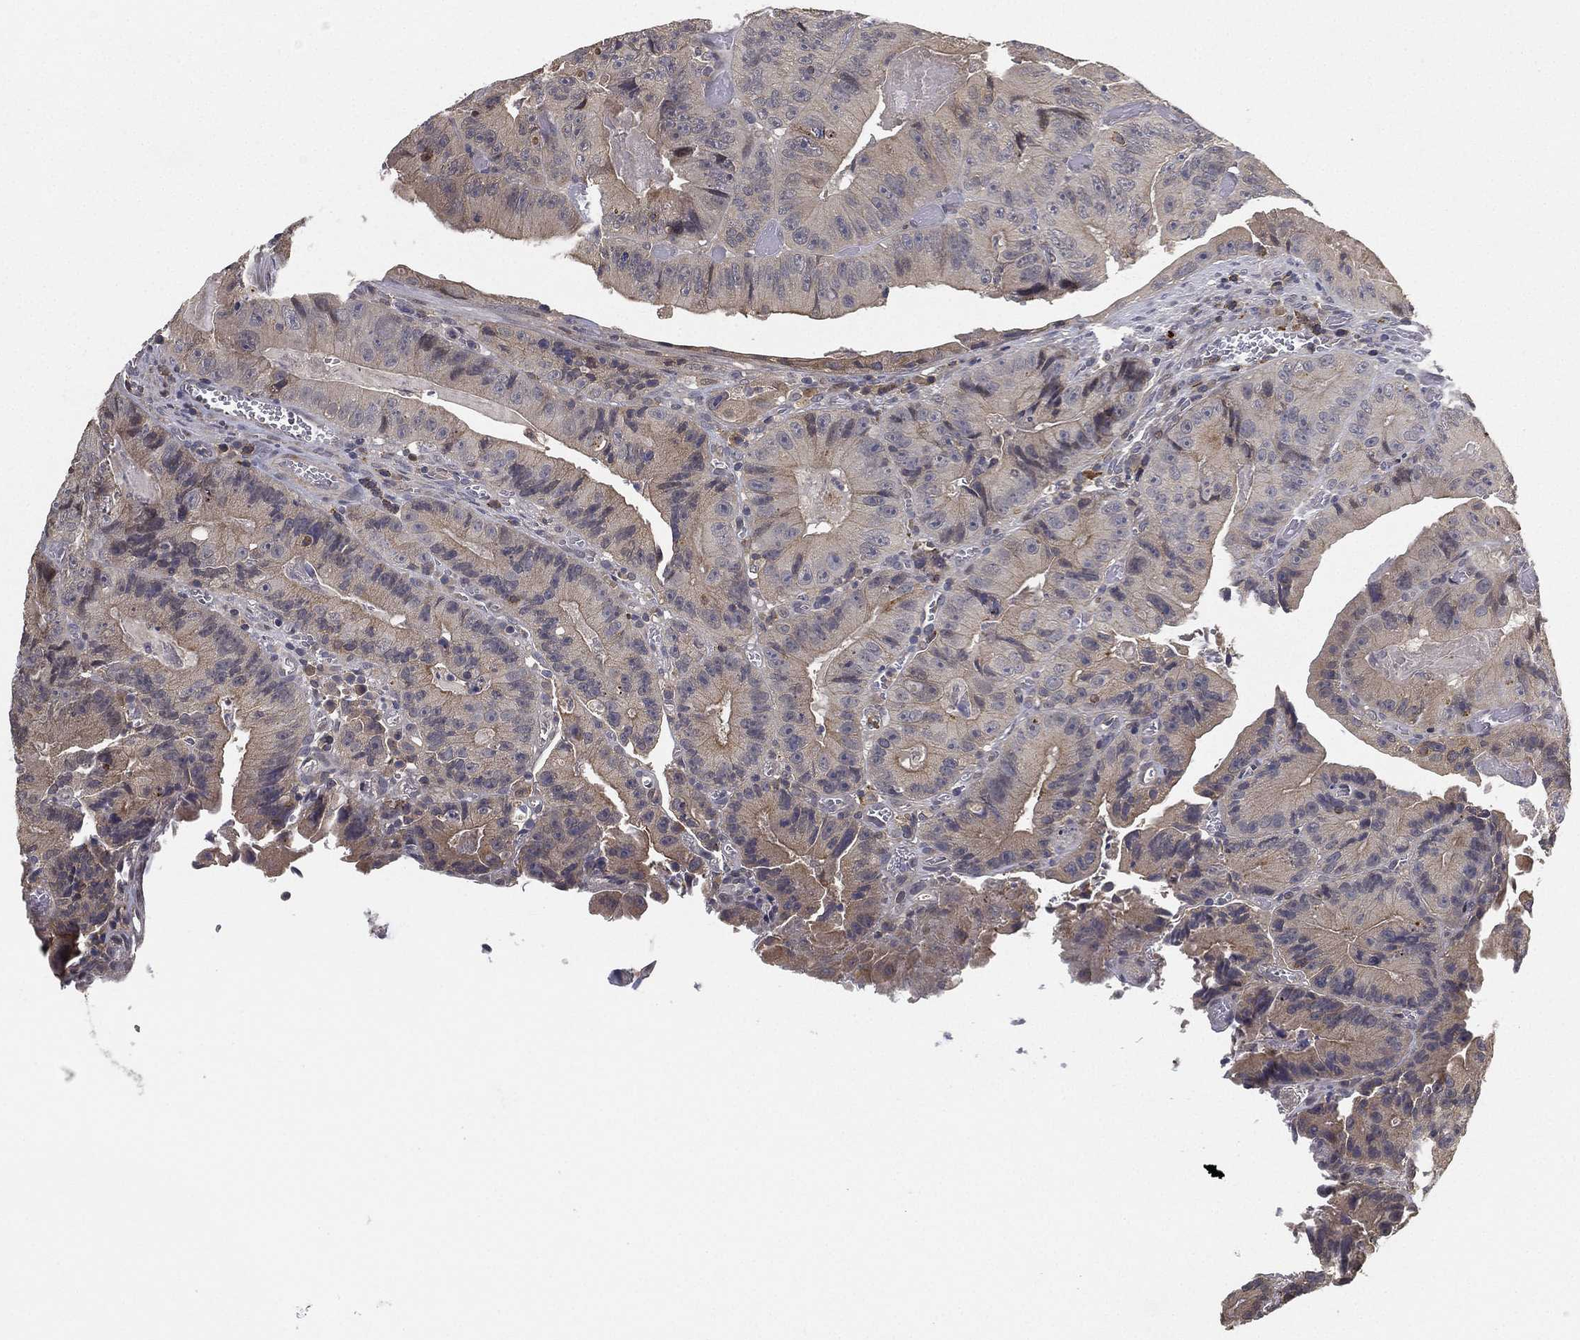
{"staining": {"intensity": "weak", "quantity": "<25%", "location": "cytoplasmic/membranous"}, "tissue": "colorectal cancer", "cell_type": "Tumor cells", "image_type": "cancer", "snomed": [{"axis": "morphology", "description": "Adenocarcinoma, NOS"}, {"axis": "topography", "description": "Colon"}], "caption": "Immunohistochemistry photomicrograph of human adenocarcinoma (colorectal) stained for a protein (brown), which reveals no positivity in tumor cells.", "gene": "CFAP251", "patient": {"sex": "female", "age": 86}}